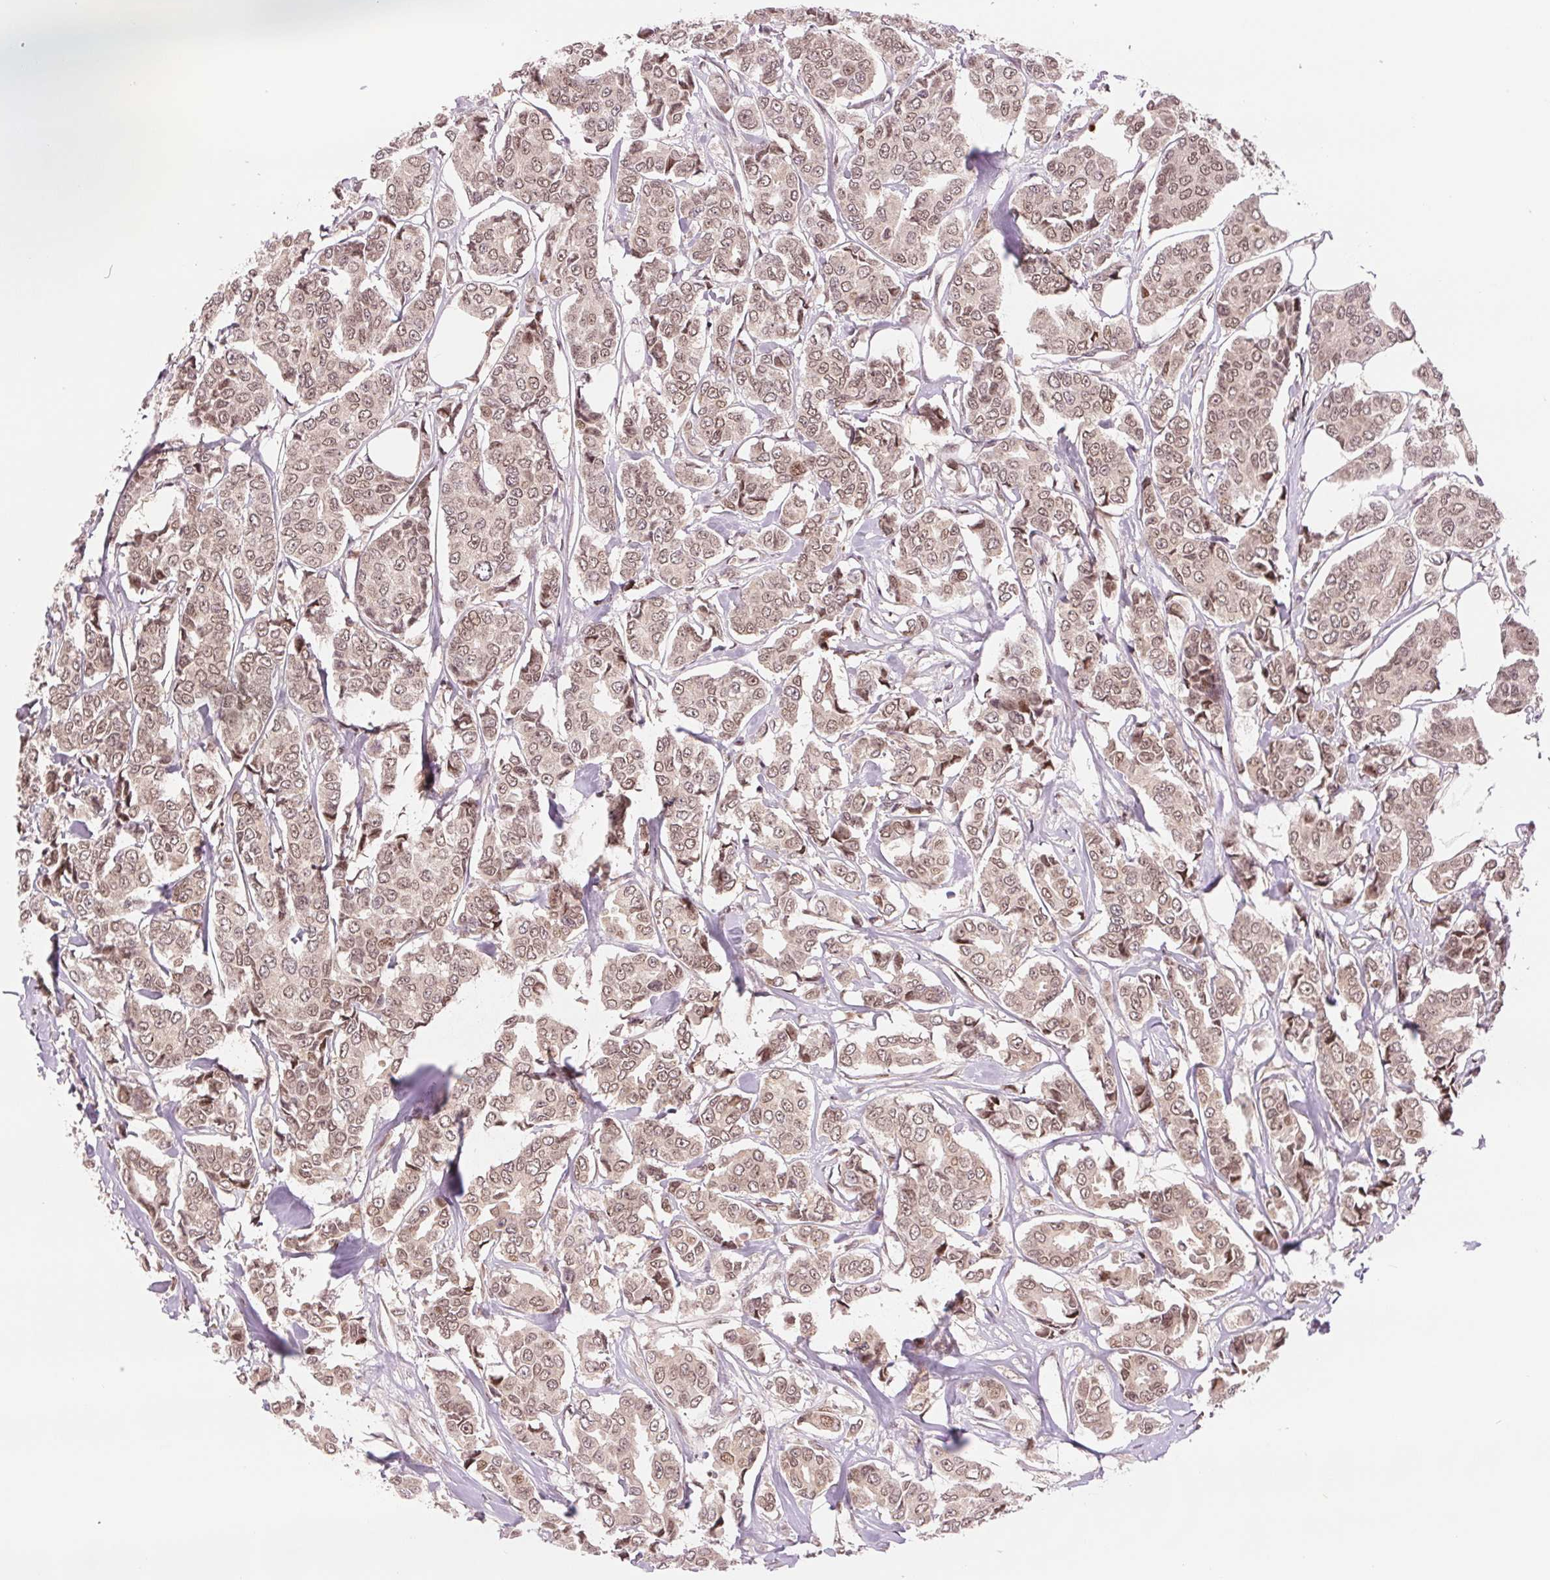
{"staining": {"intensity": "weak", "quantity": ">75%", "location": "nuclear"}, "tissue": "breast cancer", "cell_type": "Tumor cells", "image_type": "cancer", "snomed": [{"axis": "morphology", "description": "Duct carcinoma"}, {"axis": "topography", "description": "Breast"}], "caption": "Protein expression analysis of human infiltrating ductal carcinoma (breast) reveals weak nuclear staining in about >75% of tumor cells.", "gene": "ERI3", "patient": {"sex": "female", "age": 94}}